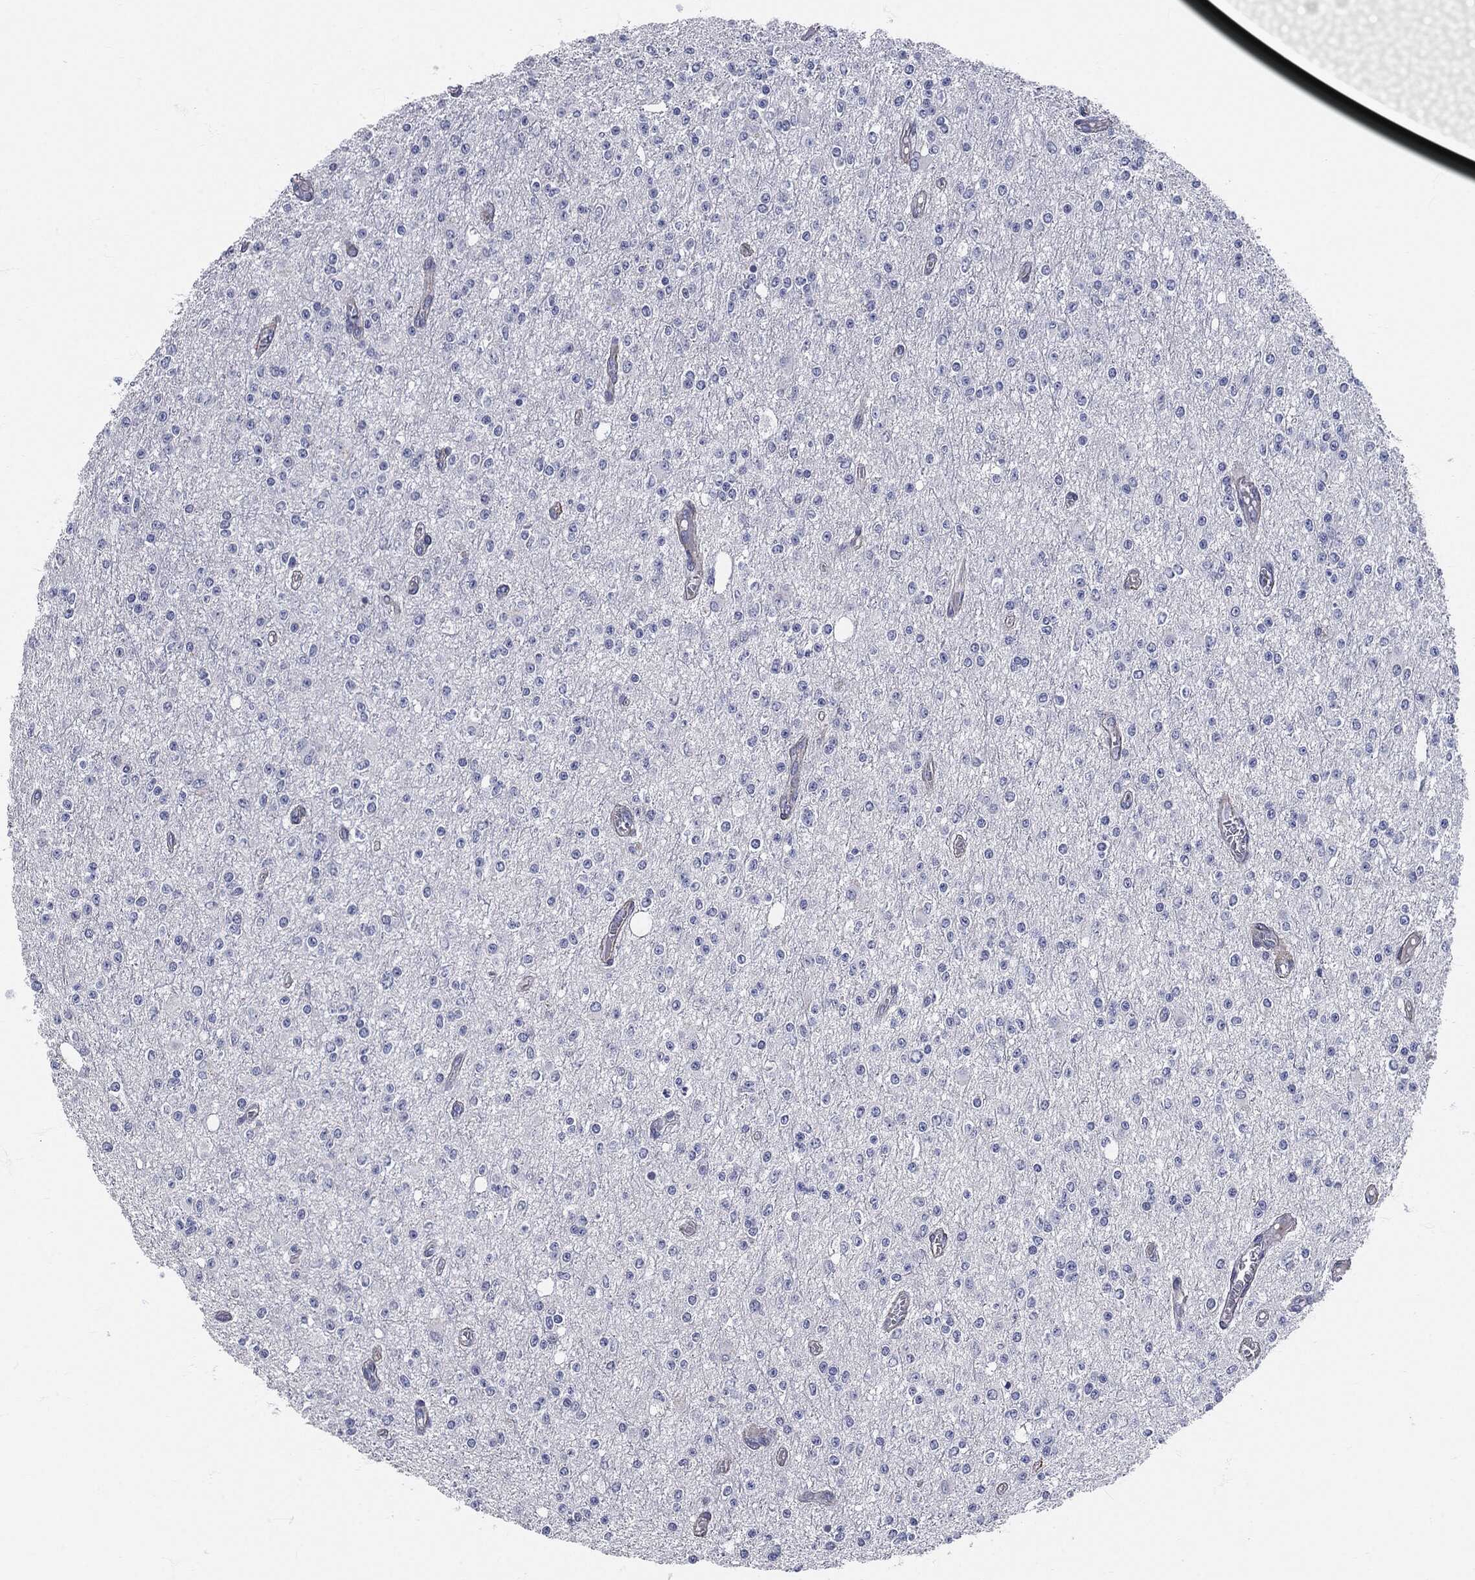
{"staining": {"intensity": "negative", "quantity": "none", "location": "none"}, "tissue": "glioma", "cell_type": "Tumor cells", "image_type": "cancer", "snomed": [{"axis": "morphology", "description": "Glioma, malignant, Low grade"}, {"axis": "topography", "description": "Brain"}], "caption": "The IHC image has no significant expression in tumor cells of malignant glioma (low-grade) tissue.", "gene": "MPO", "patient": {"sex": "female", "age": 45}}